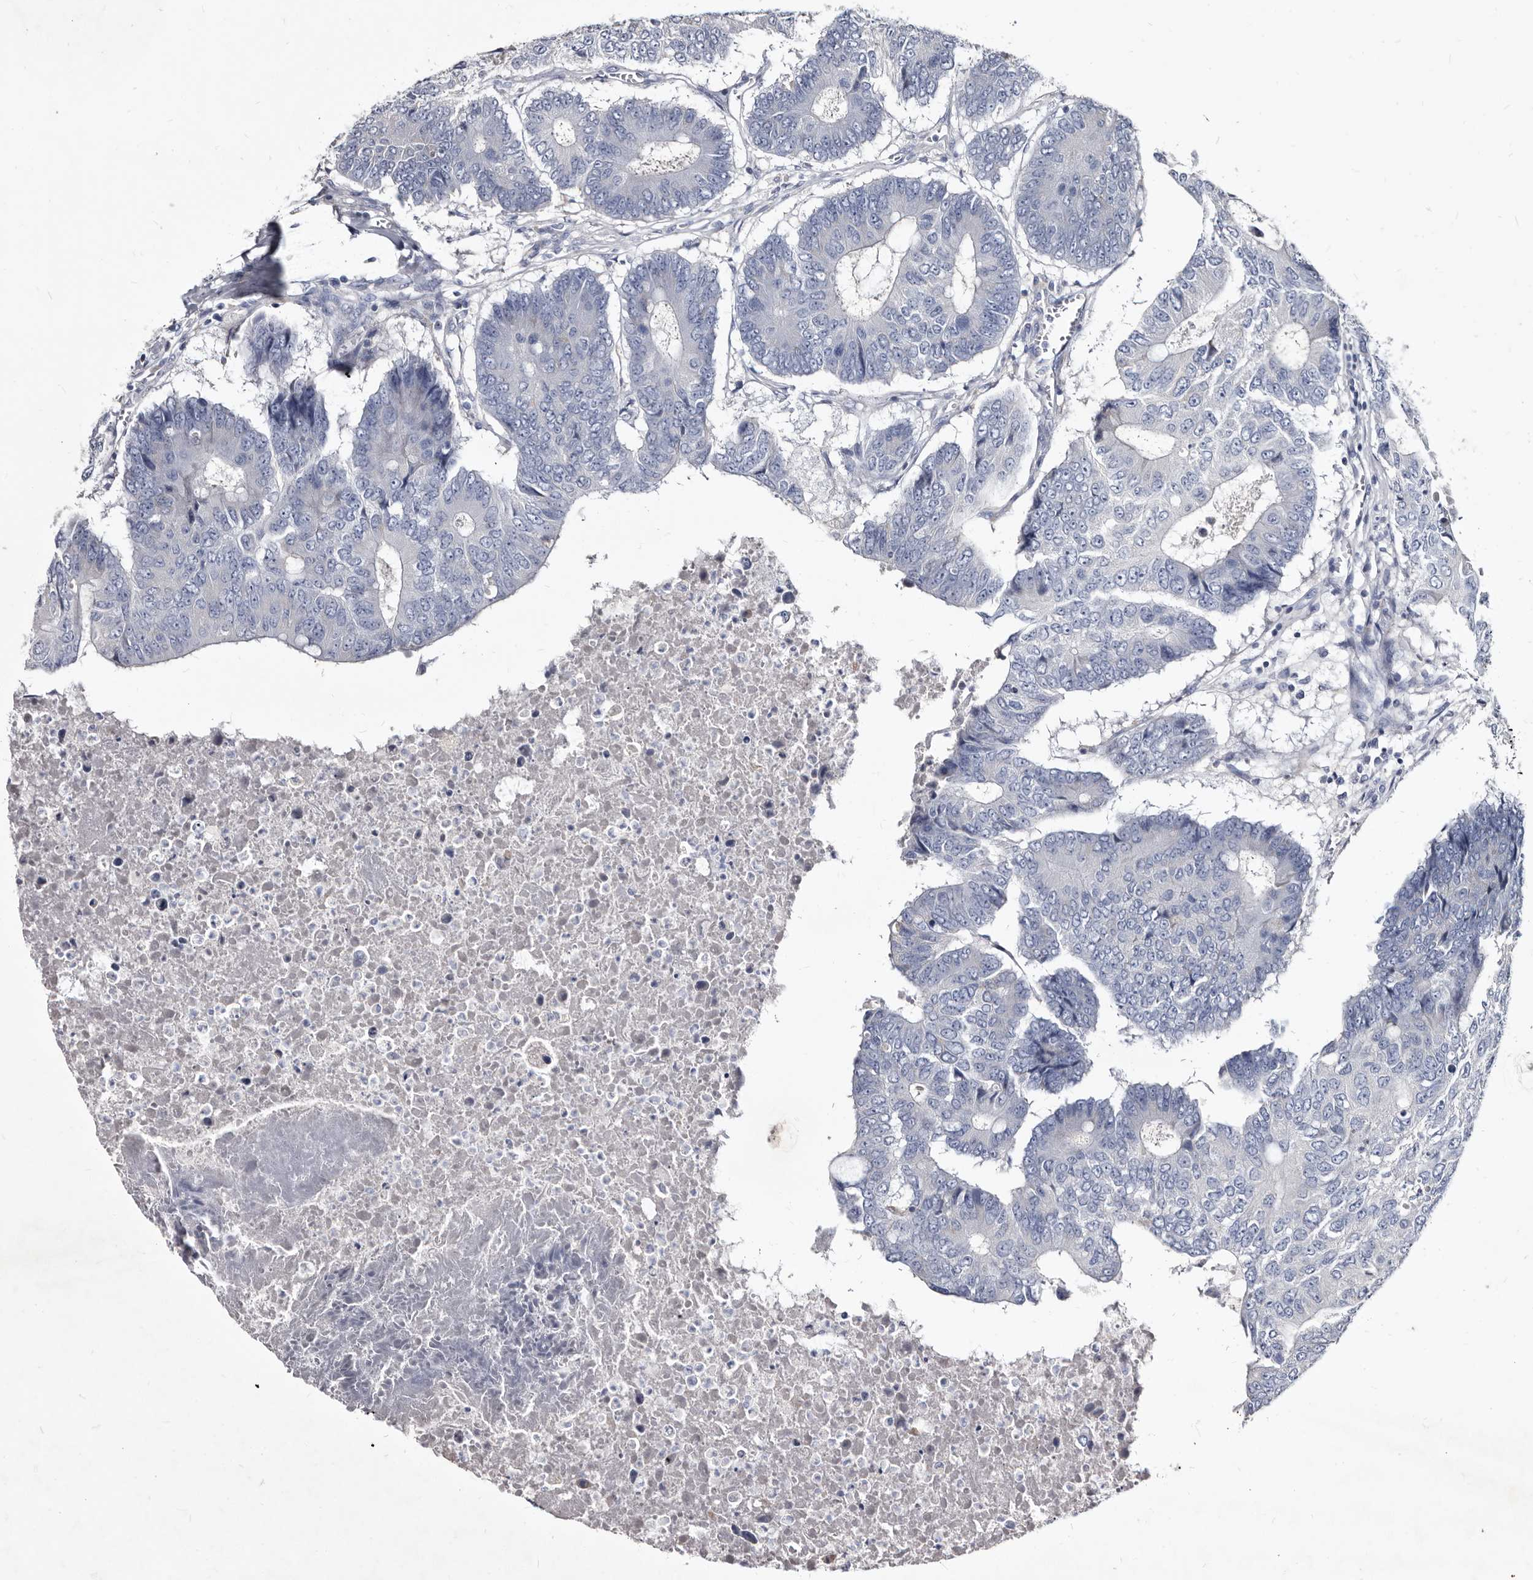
{"staining": {"intensity": "negative", "quantity": "none", "location": "none"}, "tissue": "colorectal cancer", "cell_type": "Tumor cells", "image_type": "cancer", "snomed": [{"axis": "morphology", "description": "Adenocarcinoma, NOS"}, {"axis": "topography", "description": "Colon"}], "caption": "An image of human colorectal cancer is negative for staining in tumor cells.", "gene": "SLC39A2", "patient": {"sex": "male", "age": 87}}